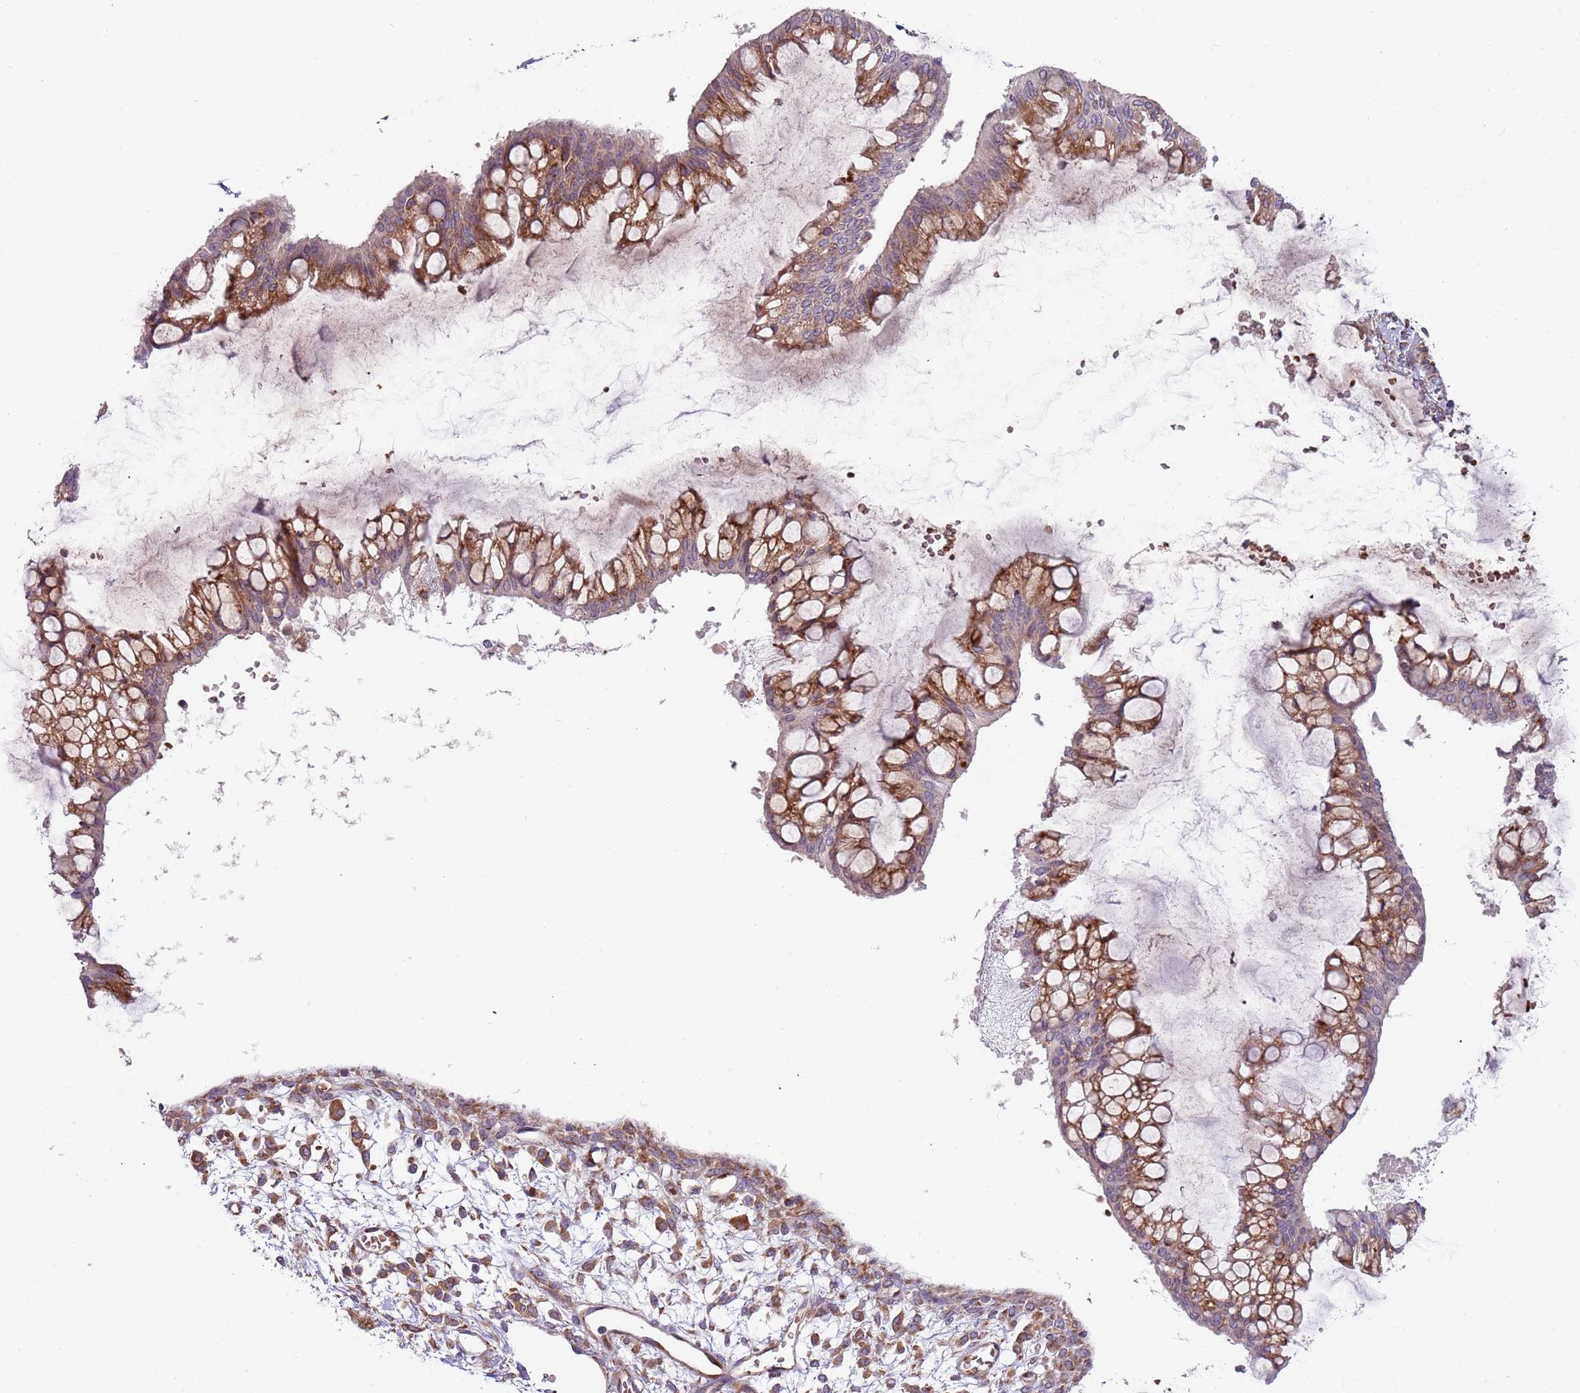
{"staining": {"intensity": "moderate", "quantity": ">75%", "location": "cytoplasmic/membranous"}, "tissue": "ovarian cancer", "cell_type": "Tumor cells", "image_type": "cancer", "snomed": [{"axis": "morphology", "description": "Cystadenocarcinoma, mucinous, NOS"}, {"axis": "topography", "description": "Ovary"}], "caption": "Protein staining exhibits moderate cytoplasmic/membranous positivity in about >75% of tumor cells in ovarian mucinous cystadenocarcinoma.", "gene": "VWCE", "patient": {"sex": "female", "age": 73}}